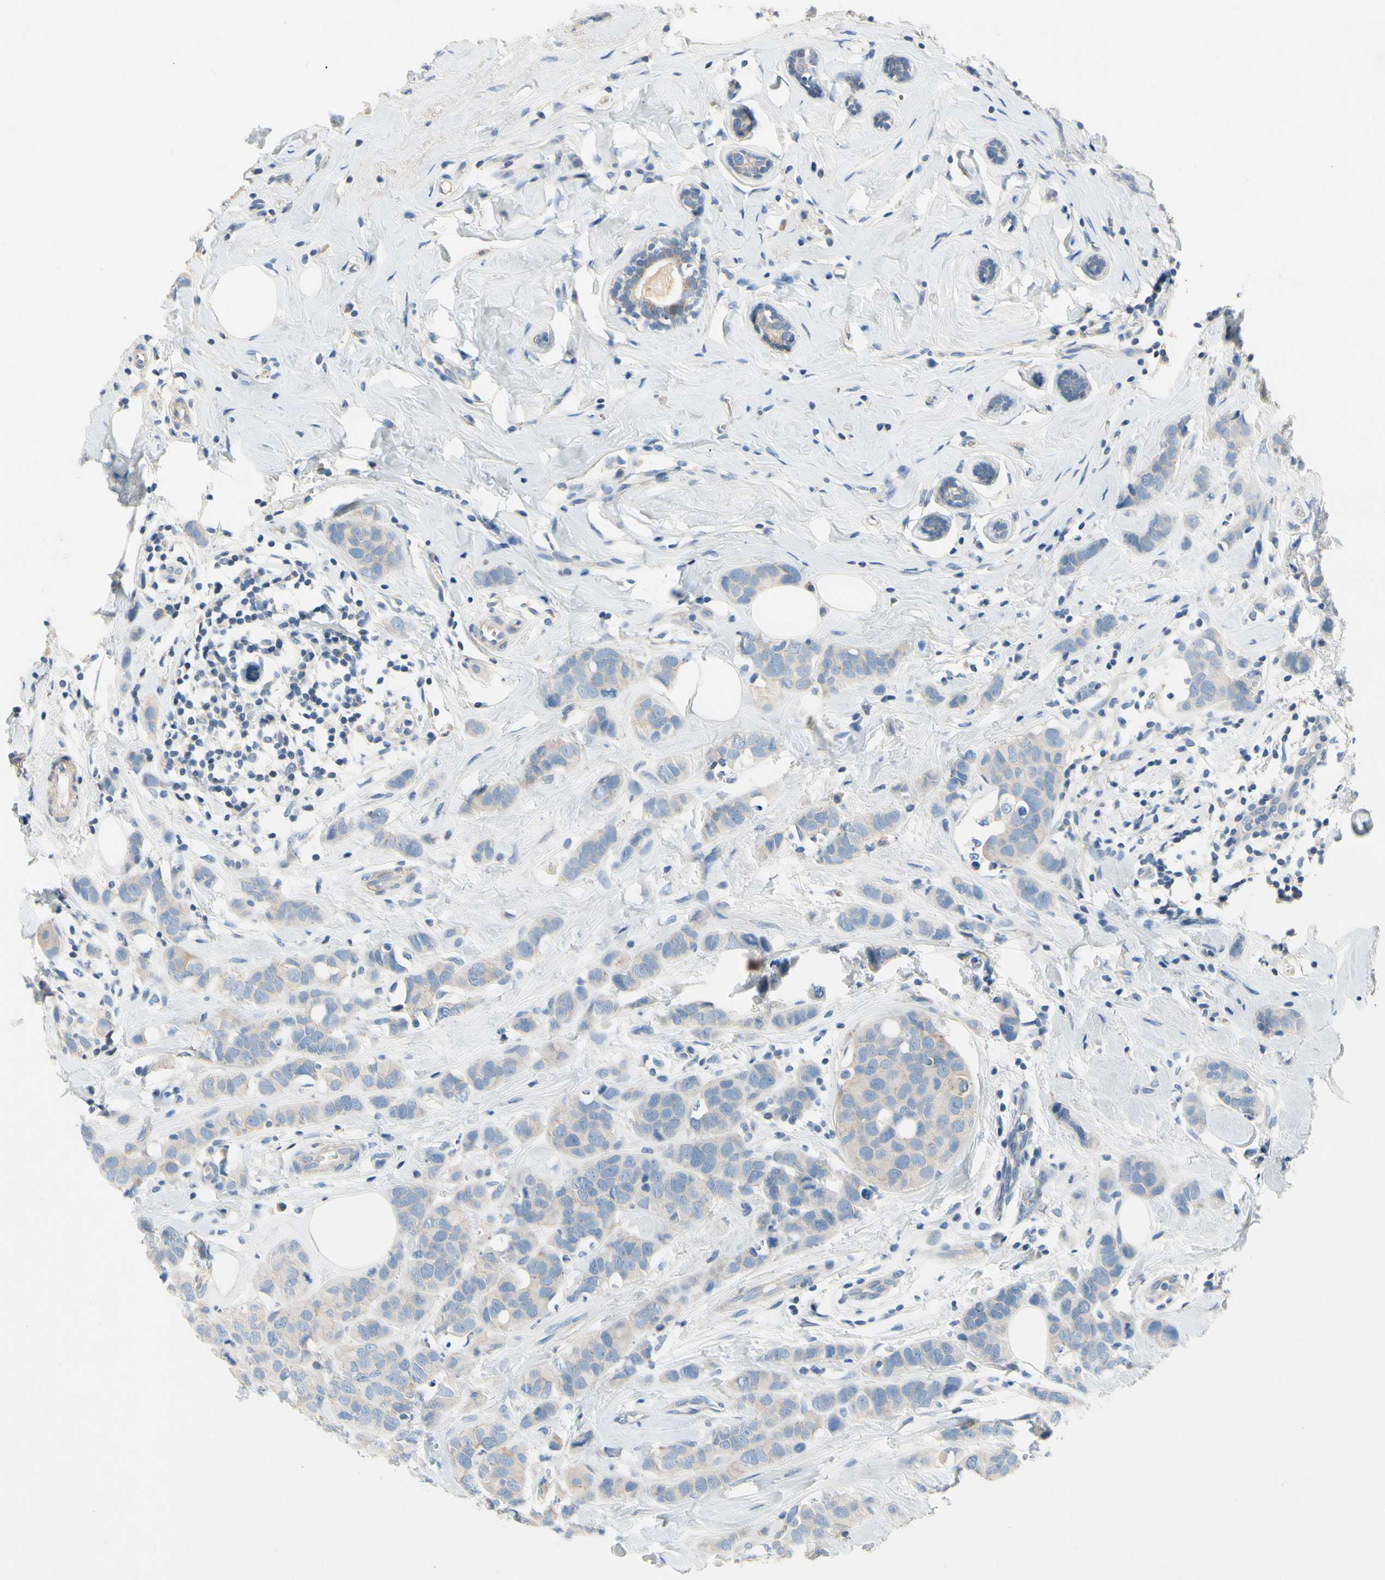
{"staining": {"intensity": "weak", "quantity": "<25%", "location": "cytoplasmic/membranous"}, "tissue": "breast cancer", "cell_type": "Tumor cells", "image_type": "cancer", "snomed": [{"axis": "morphology", "description": "Normal tissue, NOS"}, {"axis": "morphology", "description": "Duct carcinoma"}, {"axis": "topography", "description": "Breast"}], "caption": "This is an immunohistochemistry (IHC) photomicrograph of breast infiltrating ductal carcinoma. There is no positivity in tumor cells.", "gene": "CA14", "patient": {"sex": "female", "age": 50}}